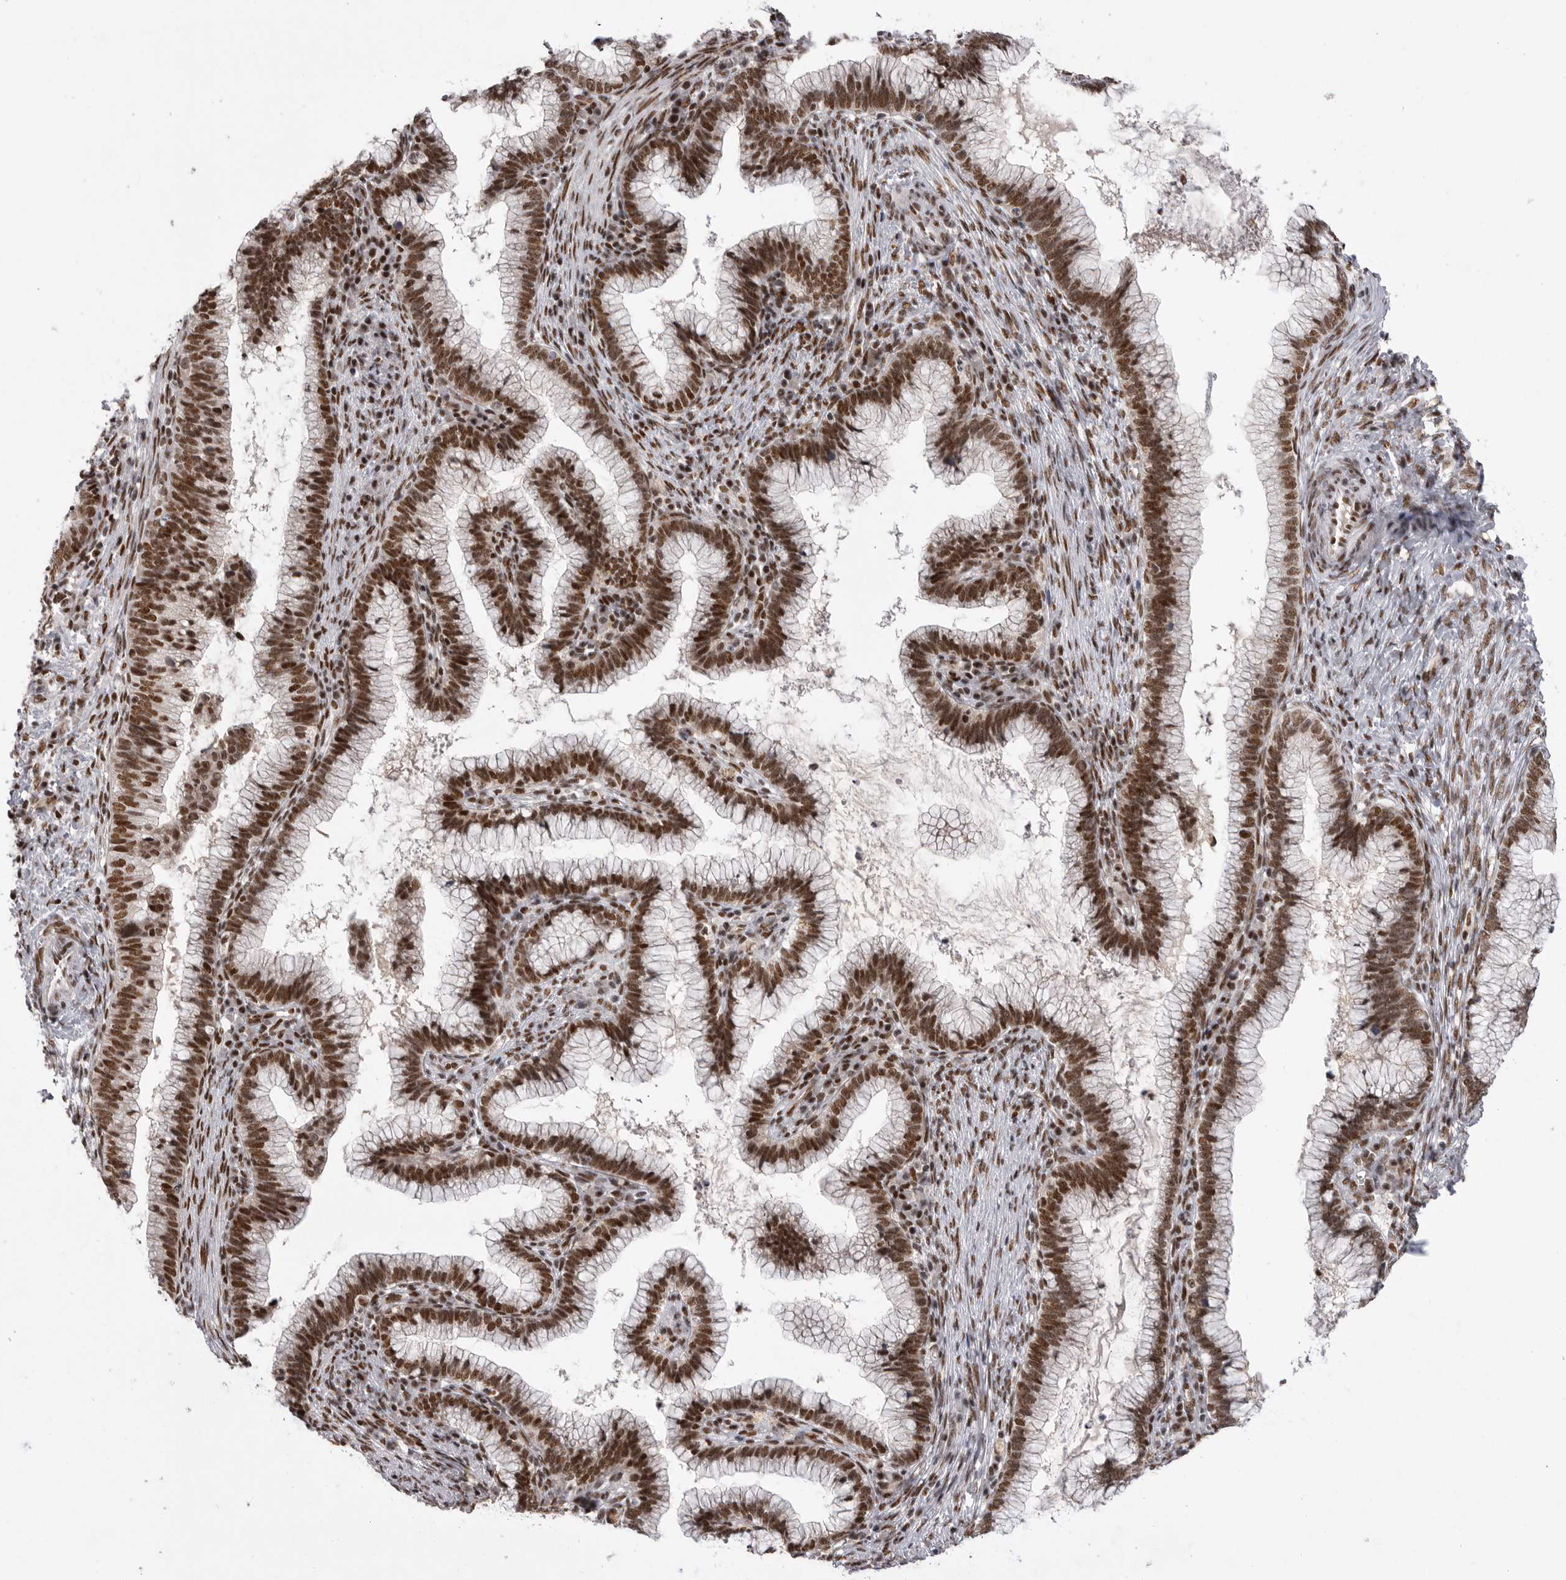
{"staining": {"intensity": "strong", "quantity": ">75%", "location": "nuclear"}, "tissue": "cervical cancer", "cell_type": "Tumor cells", "image_type": "cancer", "snomed": [{"axis": "morphology", "description": "Adenocarcinoma, NOS"}, {"axis": "topography", "description": "Cervix"}], "caption": "This histopathology image shows immunohistochemistry (IHC) staining of cervical adenocarcinoma, with high strong nuclear expression in about >75% of tumor cells.", "gene": "PPP1R8", "patient": {"sex": "female", "age": 36}}